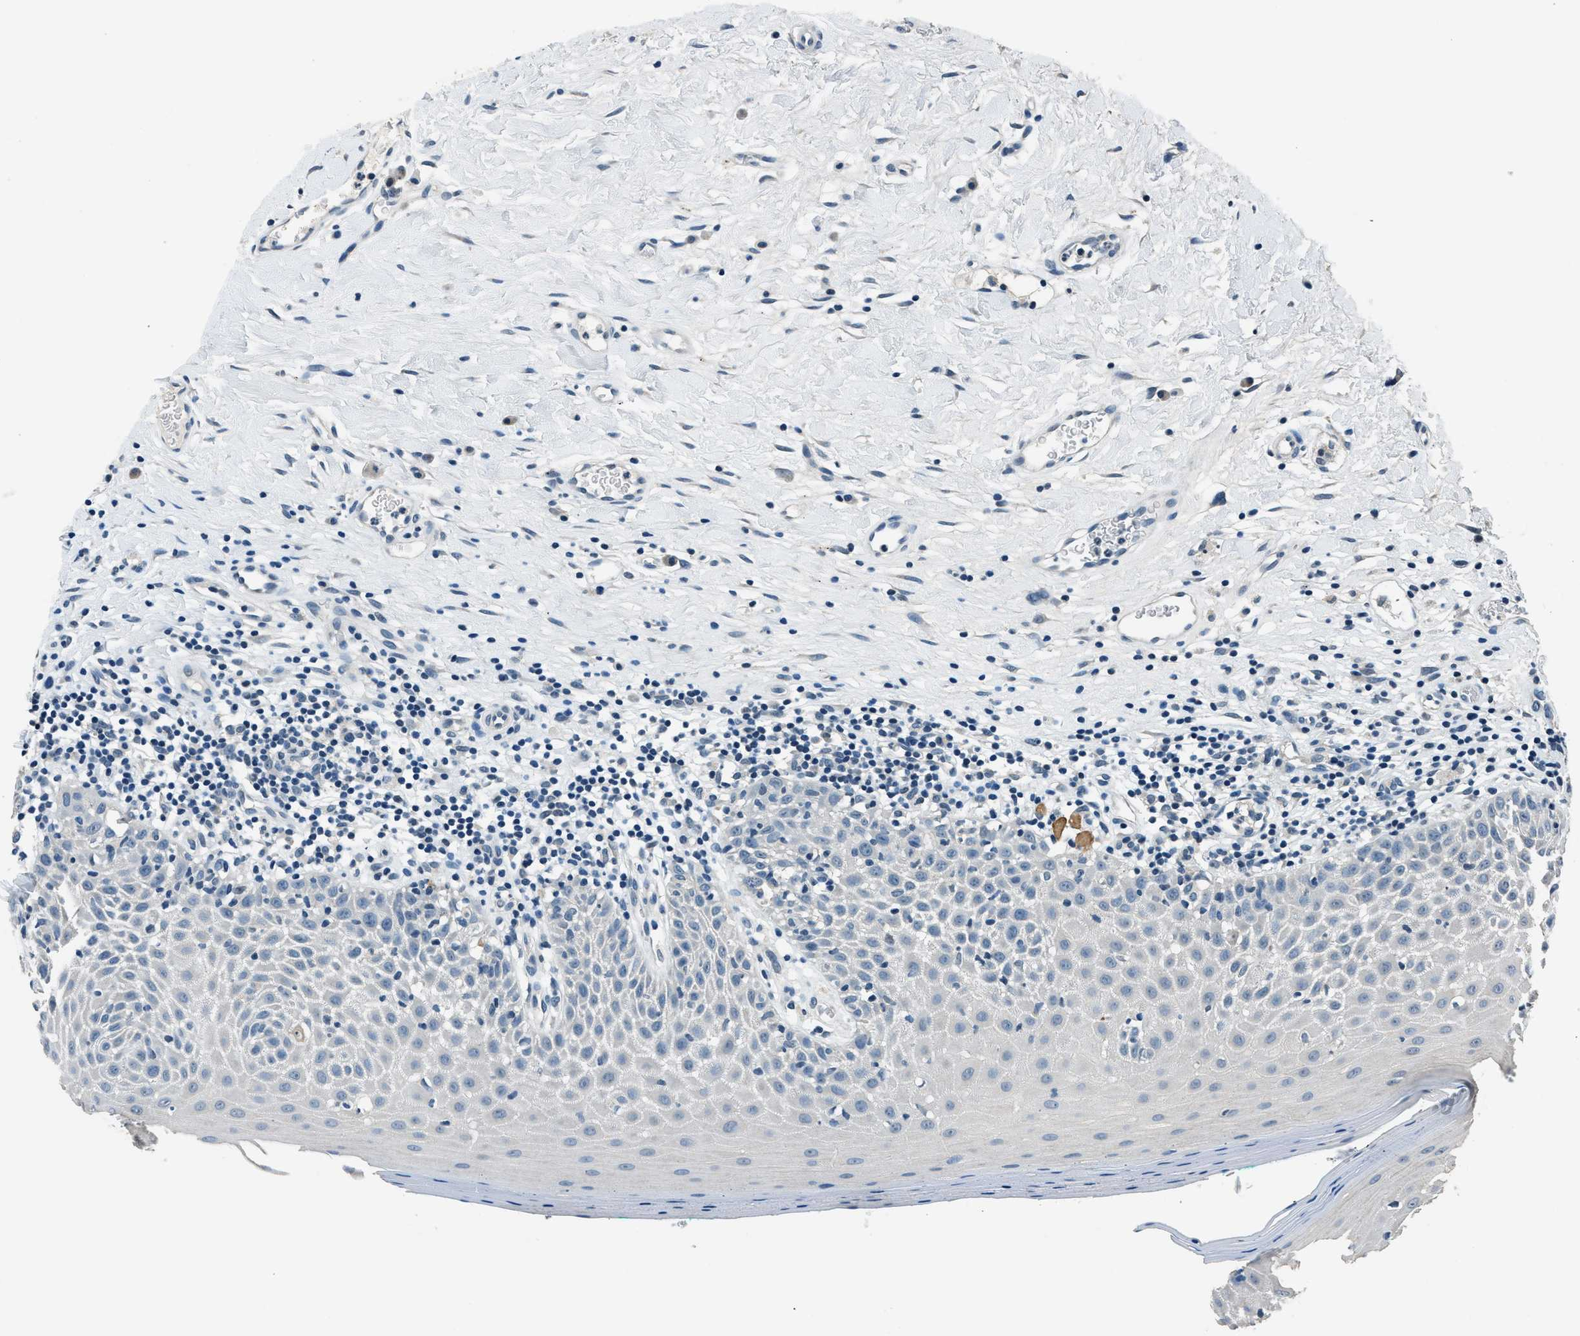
{"staining": {"intensity": "negative", "quantity": "none", "location": "none"}, "tissue": "oral mucosa", "cell_type": "Squamous epithelial cells", "image_type": "normal", "snomed": [{"axis": "morphology", "description": "Normal tissue, NOS"}, {"axis": "topography", "description": "Skeletal muscle"}, {"axis": "topography", "description": "Oral tissue"}], "caption": "This image is of benign oral mucosa stained with IHC to label a protein in brown with the nuclei are counter-stained blue. There is no expression in squamous epithelial cells. (Immunohistochemistry (ihc), brightfield microscopy, high magnification).", "gene": "NME8", "patient": {"sex": "male", "age": 58}}